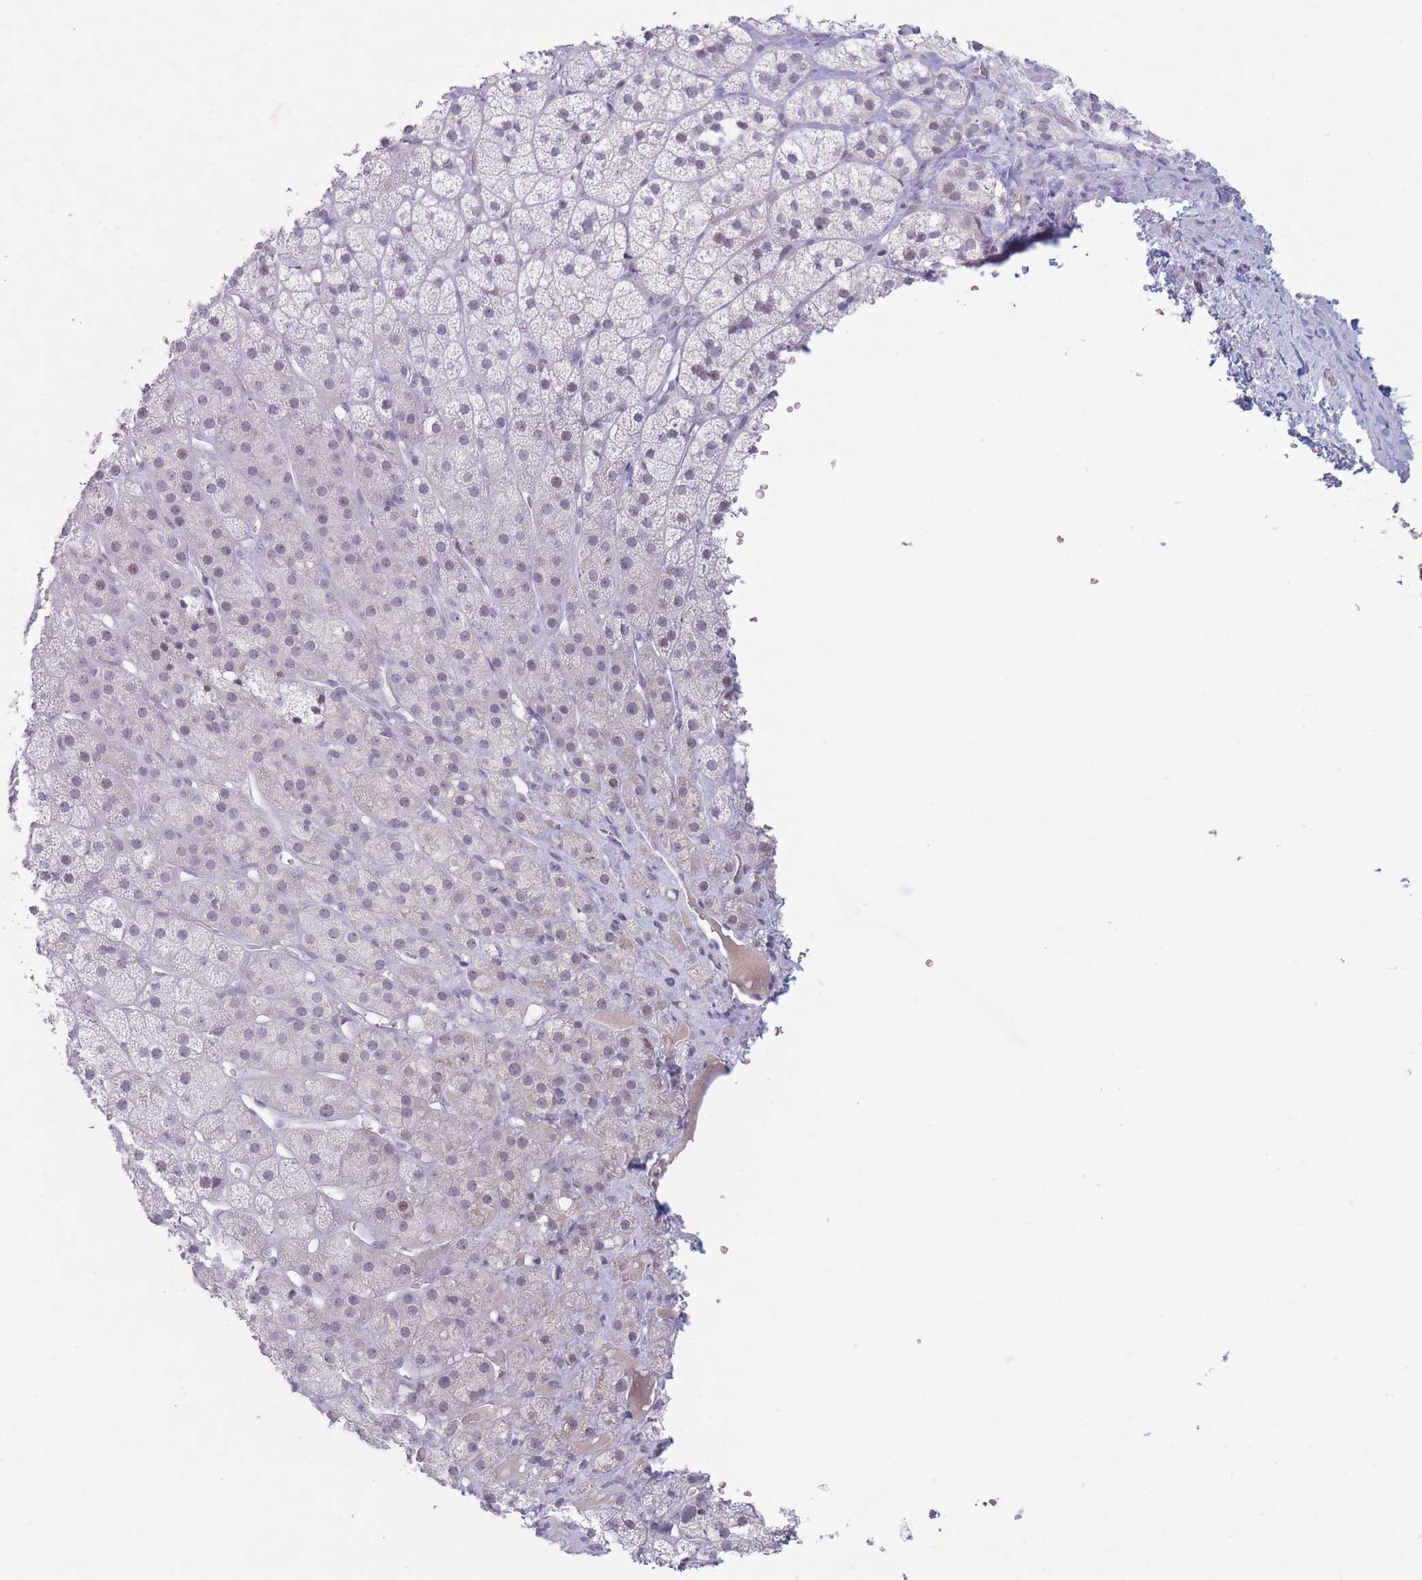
{"staining": {"intensity": "weak", "quantity": "<25%", "location": "nuclear"}, "tissue": "adrenal gland", "cell_type": "Glandular cells", "image_type": "normal", "snomed": [{"axis": "morphology", "description": "Normal tissue, NOS"}, {"axis": "topography", "description": "Adrenal gland"}], "caption": "Immunohistochemical staining of unremarkable human adrenal gland exhibits no significant positivity in glandular cells.", "gene": "ARID3B", "patient": {"sex": "female", "age": 52}}